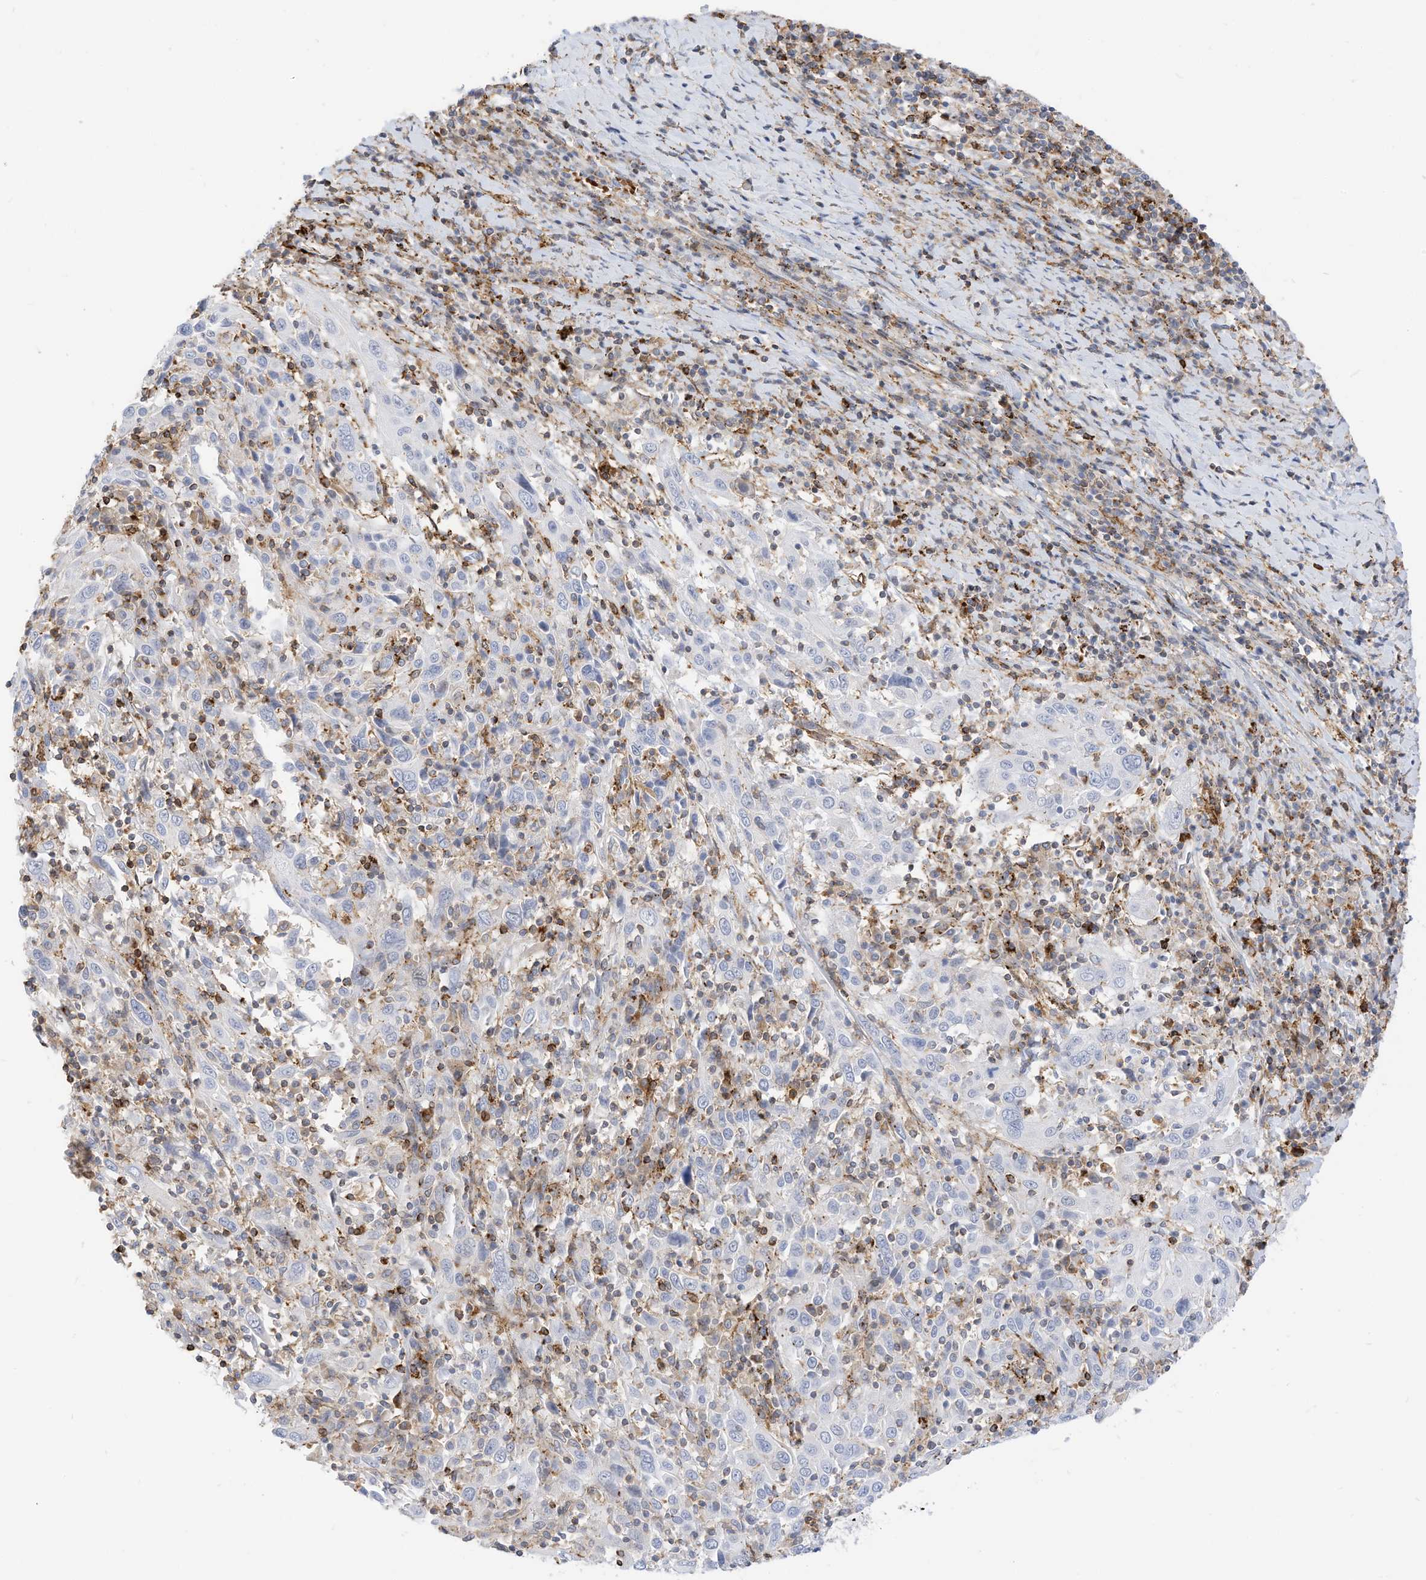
{"staining": {"intensity": "negative", "quantity": "none", "location": "none"}, "tissue": "cervical cancer", "cell_type": "Tumor cells", "image_type": "cancer", "snomed": [{"axis": "morphology", "description": "Squamous cell carcinoma, NOS"}, {"axis": "topography", "description": "Cervix"}], "caption": "Human cervical cancer stained for a protein using IHC demonstrates no expression in tumor cells.", "gene": "TXNDC9", "patient": {"sex": "female", "age": 46}}